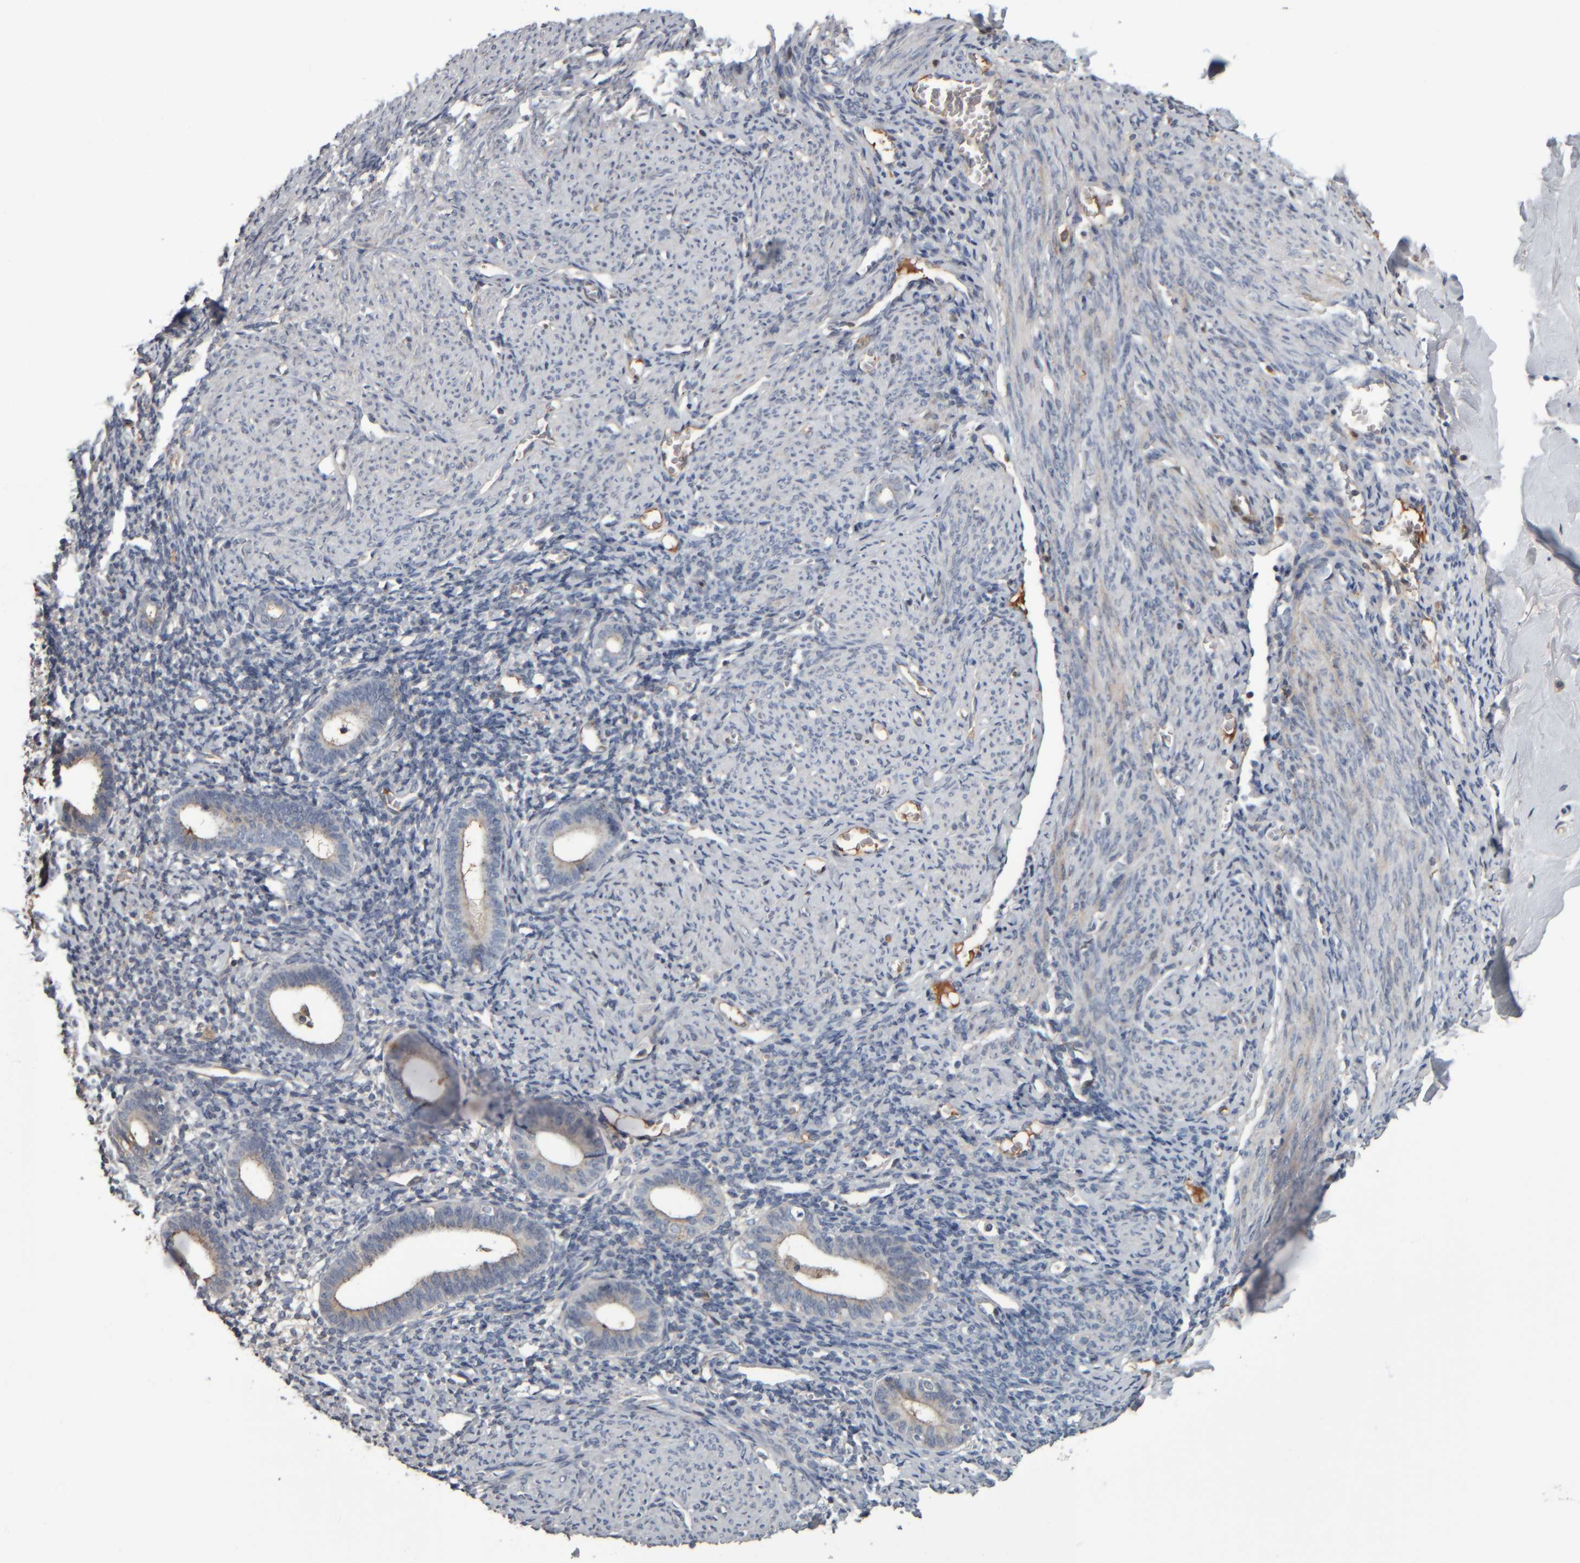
{"staining": {"intensity": "weak", "quantity": "<25%", "location": "cytoplasmic/membranous"}, "tissue": "endometrium", "cell_type": "Cells in endometrial stroma", "image_type": "normal", "snomed": [{"axis": "morphology", "description": "Normal tissue, NOS"}, {"axis": "morphology", "description": "Adenocarcinoma, NOS"}, {"axis": "topography", "description": "Endometrium"}], "caption": "DAB (3,3'-diaminobenzidine) immunohistochemical staining of unremarkable human endometrium displays no significant positivity in cells in endometrial stroma. Nuclei are stained in blue.", "gene": "CAVIN4", "patient": {"sex": "female", "age": 57}}